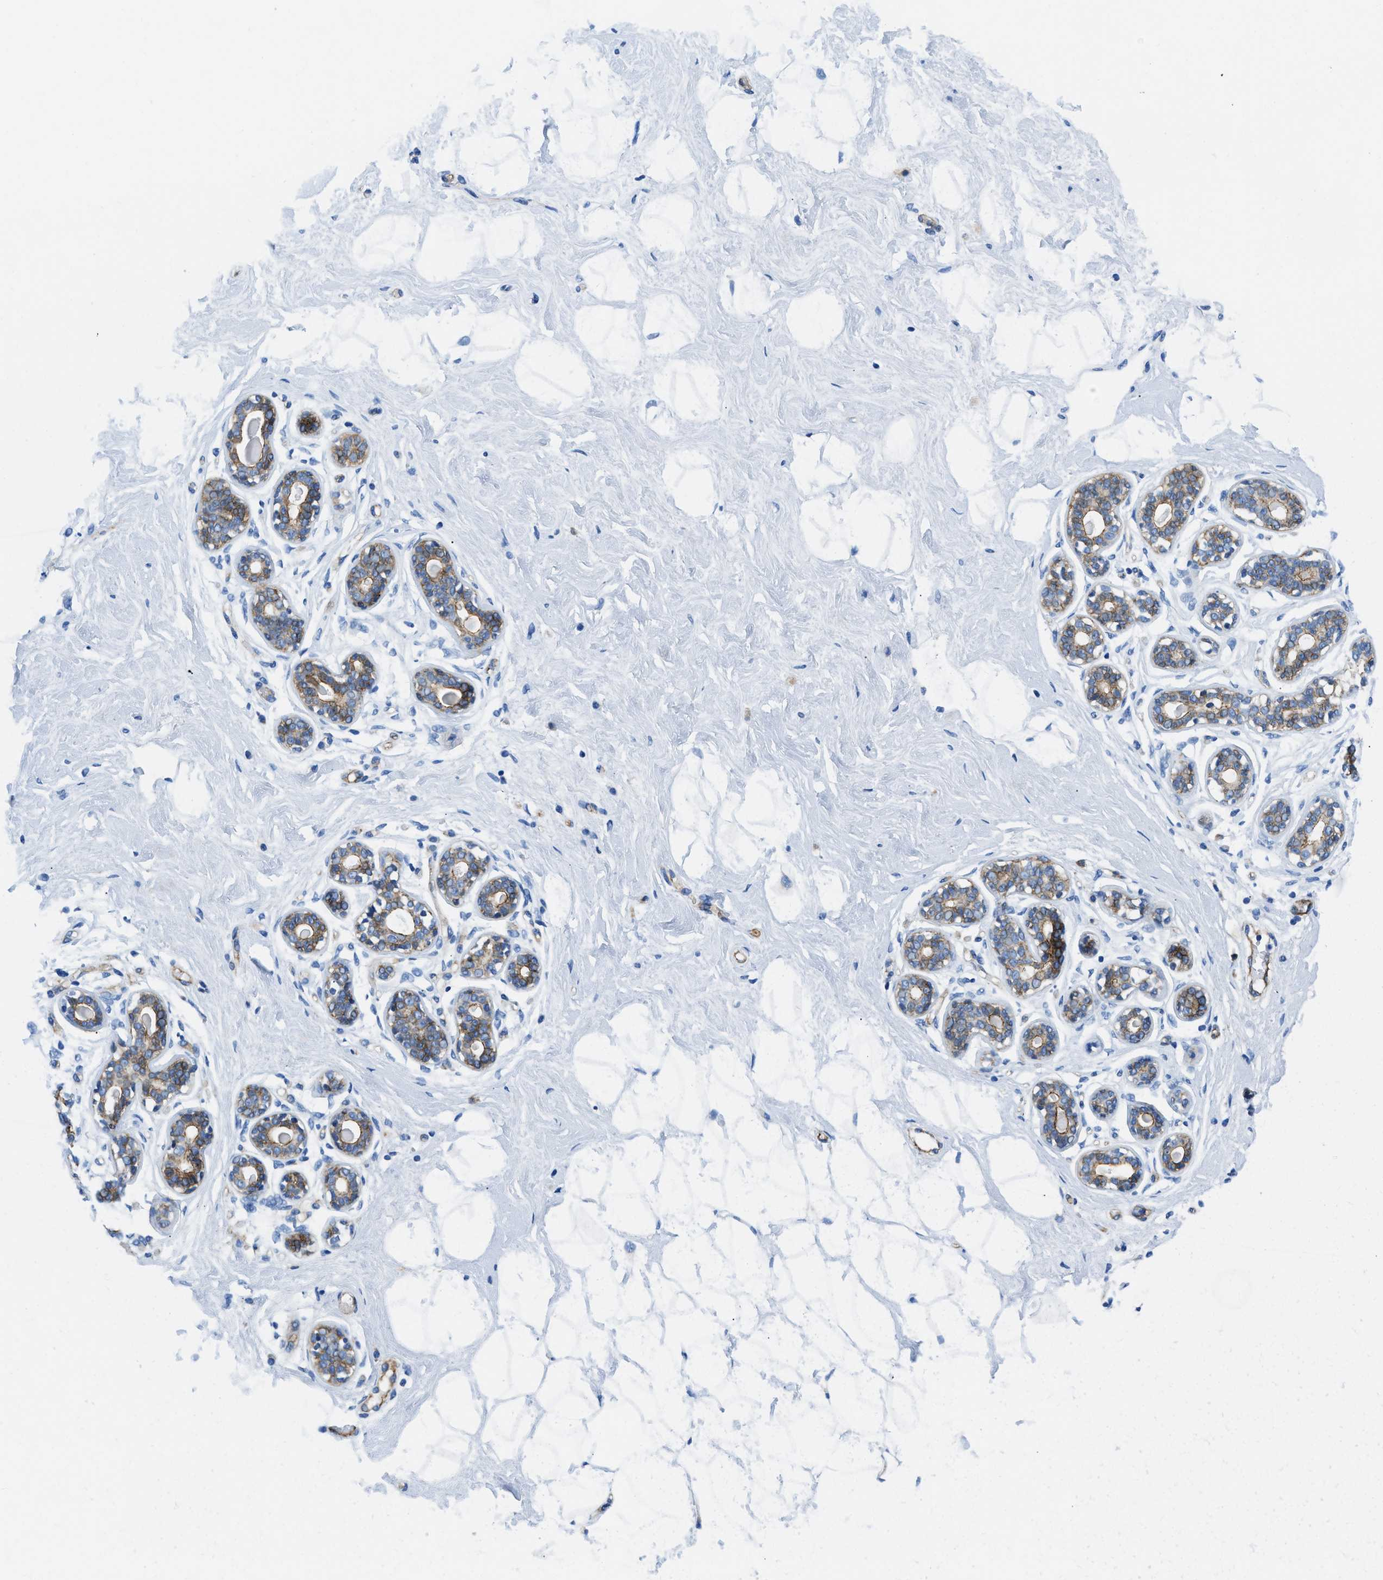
{"staining": {"intensity": "negative", "quantity": "none", "location": "none"}, "tissue": "breast", "cell_type": "Adipocytes", "image_type": "normal", "snomed": [{"axis": "morphology", "description": "Normal tissue, NOS"}, {"axis": "topography", "description": "Breast"}], "caption": "This is a photomicrograph of immunohistochemistry (IHC) staining of unremarkable breast, which shows no expression in adipocytes. (Brightfield microscopy of DAB (3,3'-diaminobenzidine) IHC at high magnification).", "gene": "CUTA", "patient": {"sex": "female", "age": 23}}